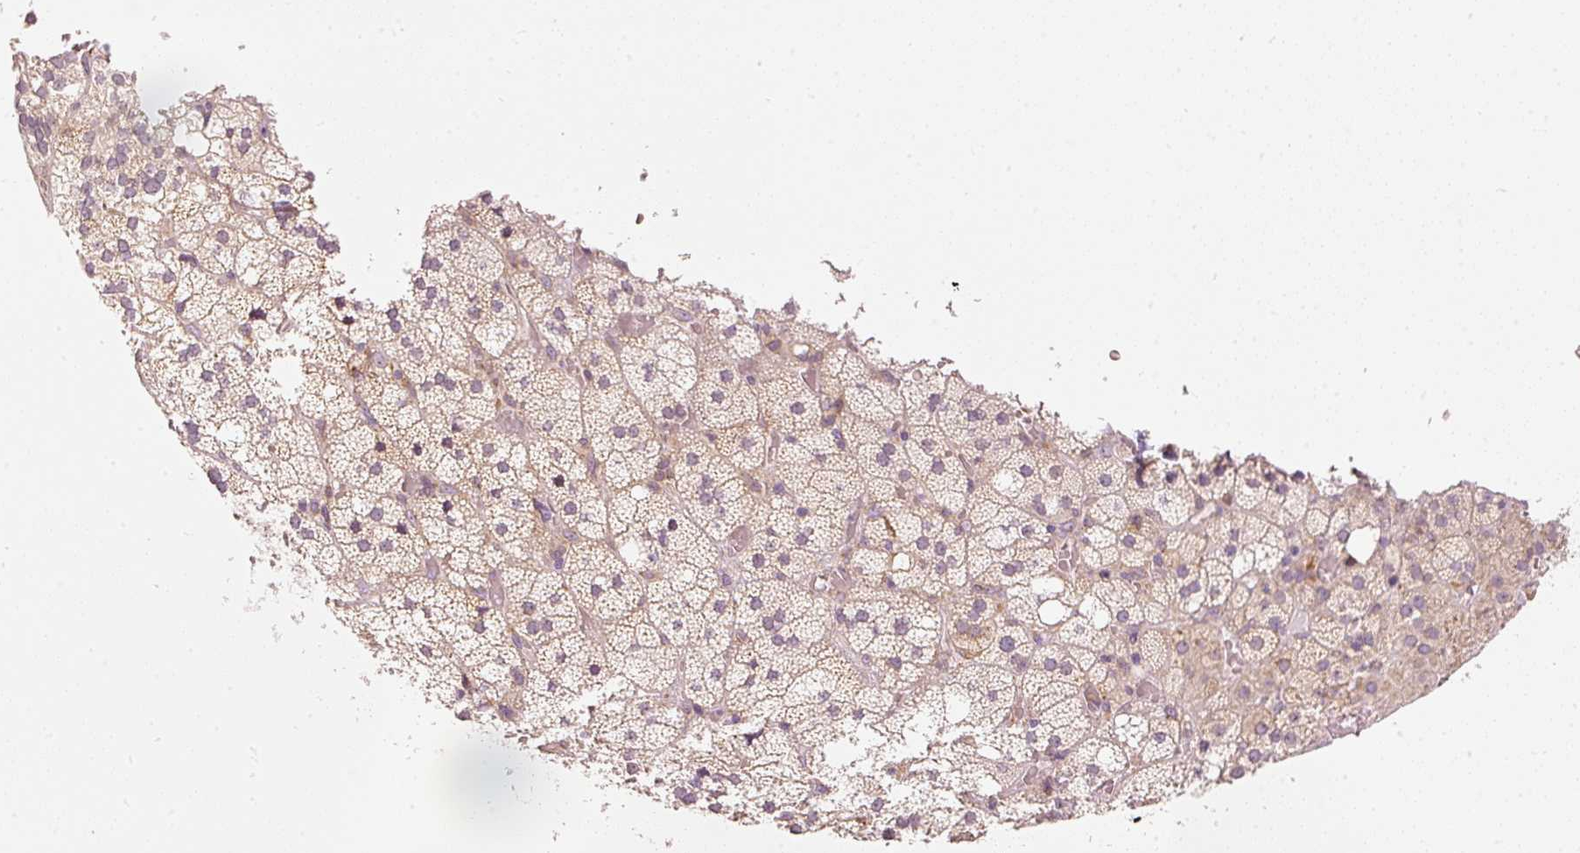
{"staining": {"intensity": "weak", "quantity": ">75%", "location": "cytoplasmic/membranous"}, "tissue": "adrenal gland", "cell_type": "Glandular cells", "image_type": "normal", "snomed": [{"axis": "morphology", "description": "Normal tissue, NOS"}, {"axis": "topography", "description": "Adrenal gland"}], "caption": "Adrenal gland stained with DAB (3,3'-diaminobenzidine) immunohistochemistry displays low levels of weak cytoplasmic/membranous staining in about >75% of glandular cells.", "gene": "SNAPC5", "patient": {"sex": "male", "age": 53}}